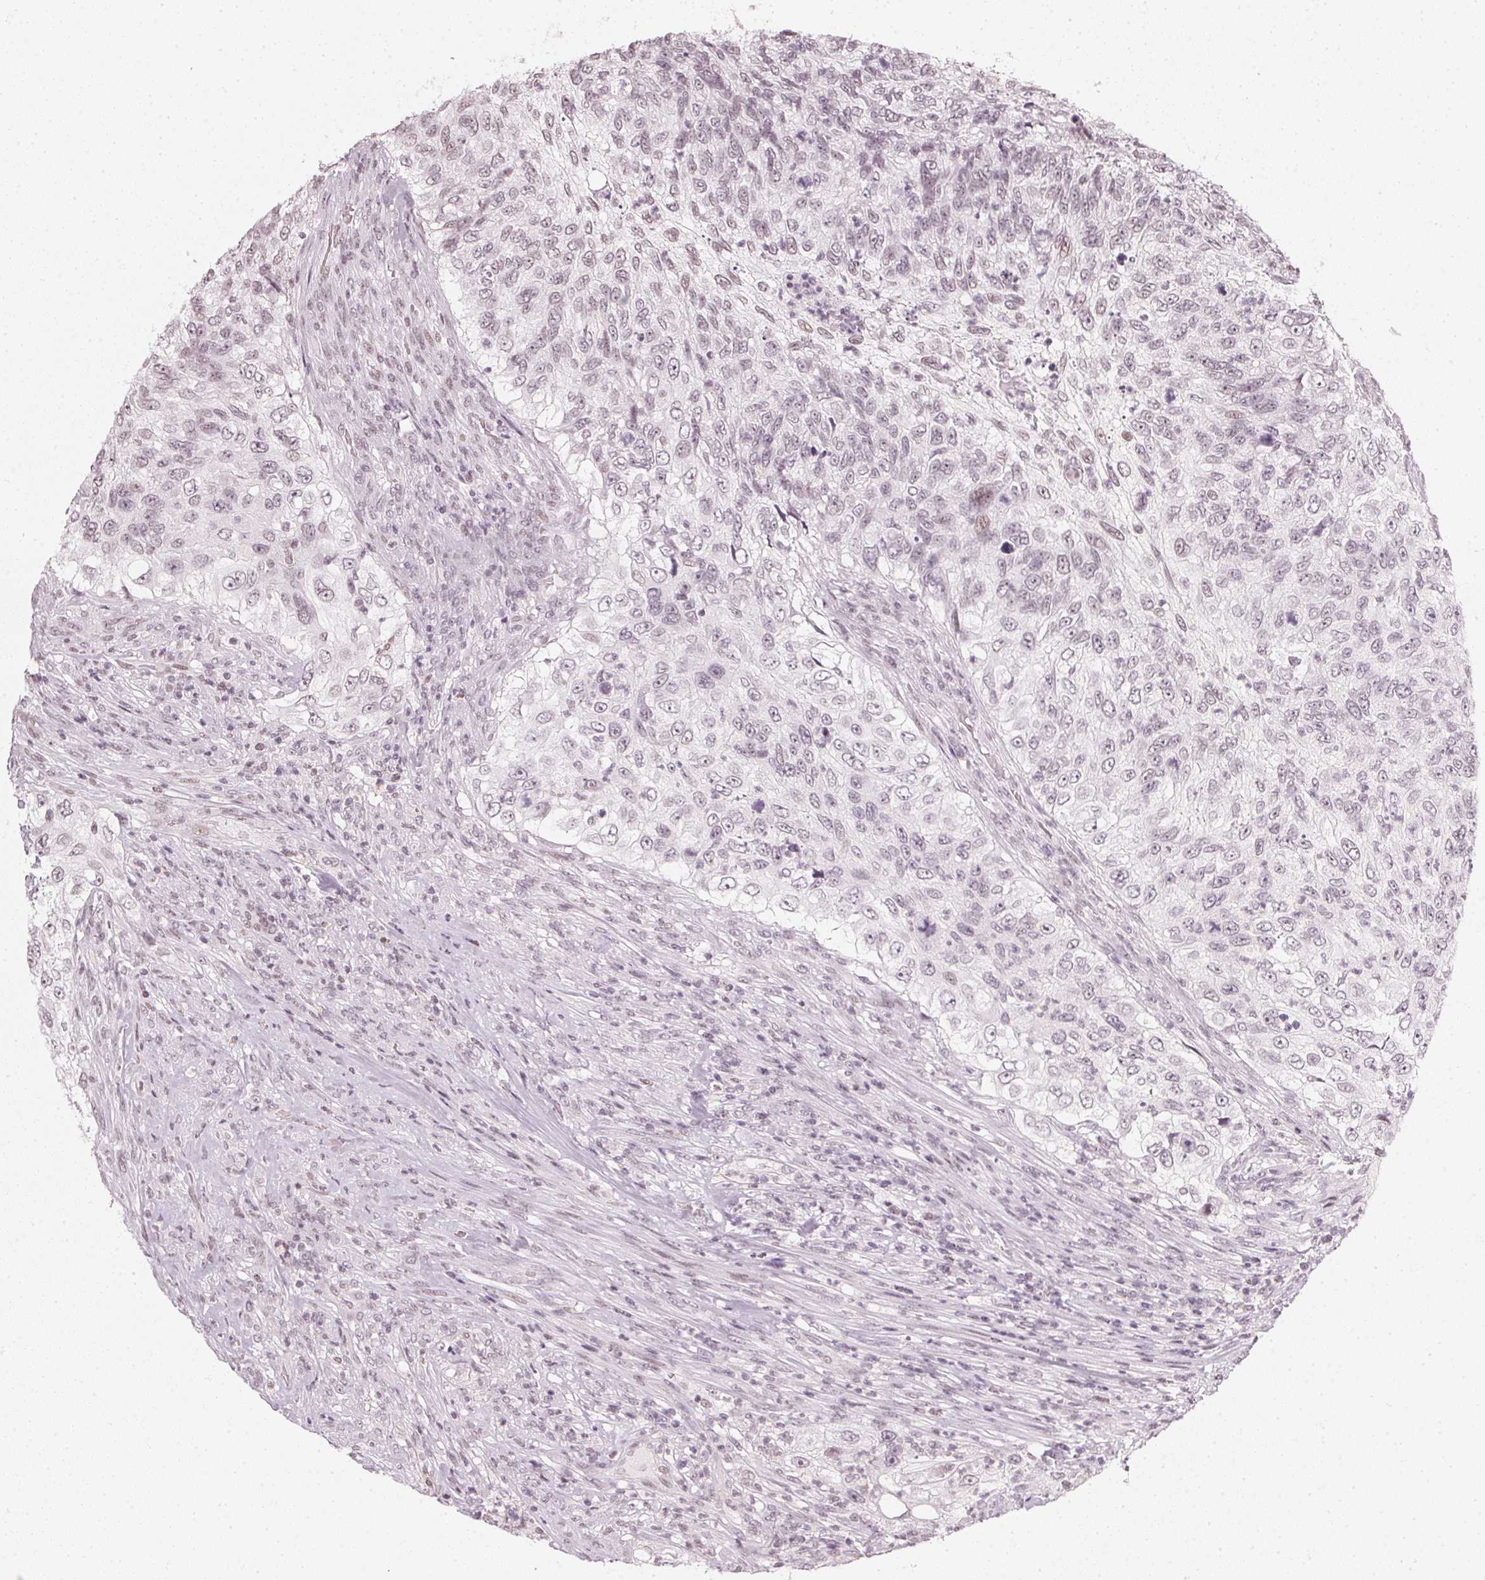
{"staining": {"intensity": "weak", "quantity": "<25%", "location": "nuclear"}, "tissue": "urothelial cancer", "cell_type": "Tumor cells", "image_type": "cancer", "snomed": [{"axis": "morphology", "description": "Urothelial carcinoma, High grade"}, {"axis": "topography", "description": "Urinary bladder"}], "caption": "High magnification brightfield microscopy of urothelial cancer stained with DAB (brown) and counterstained with hematoxylin (blue): tumor cells show no significant positivity.", "gene": "DNAJC6", "patient": {"sex": "female", "age": 60}}